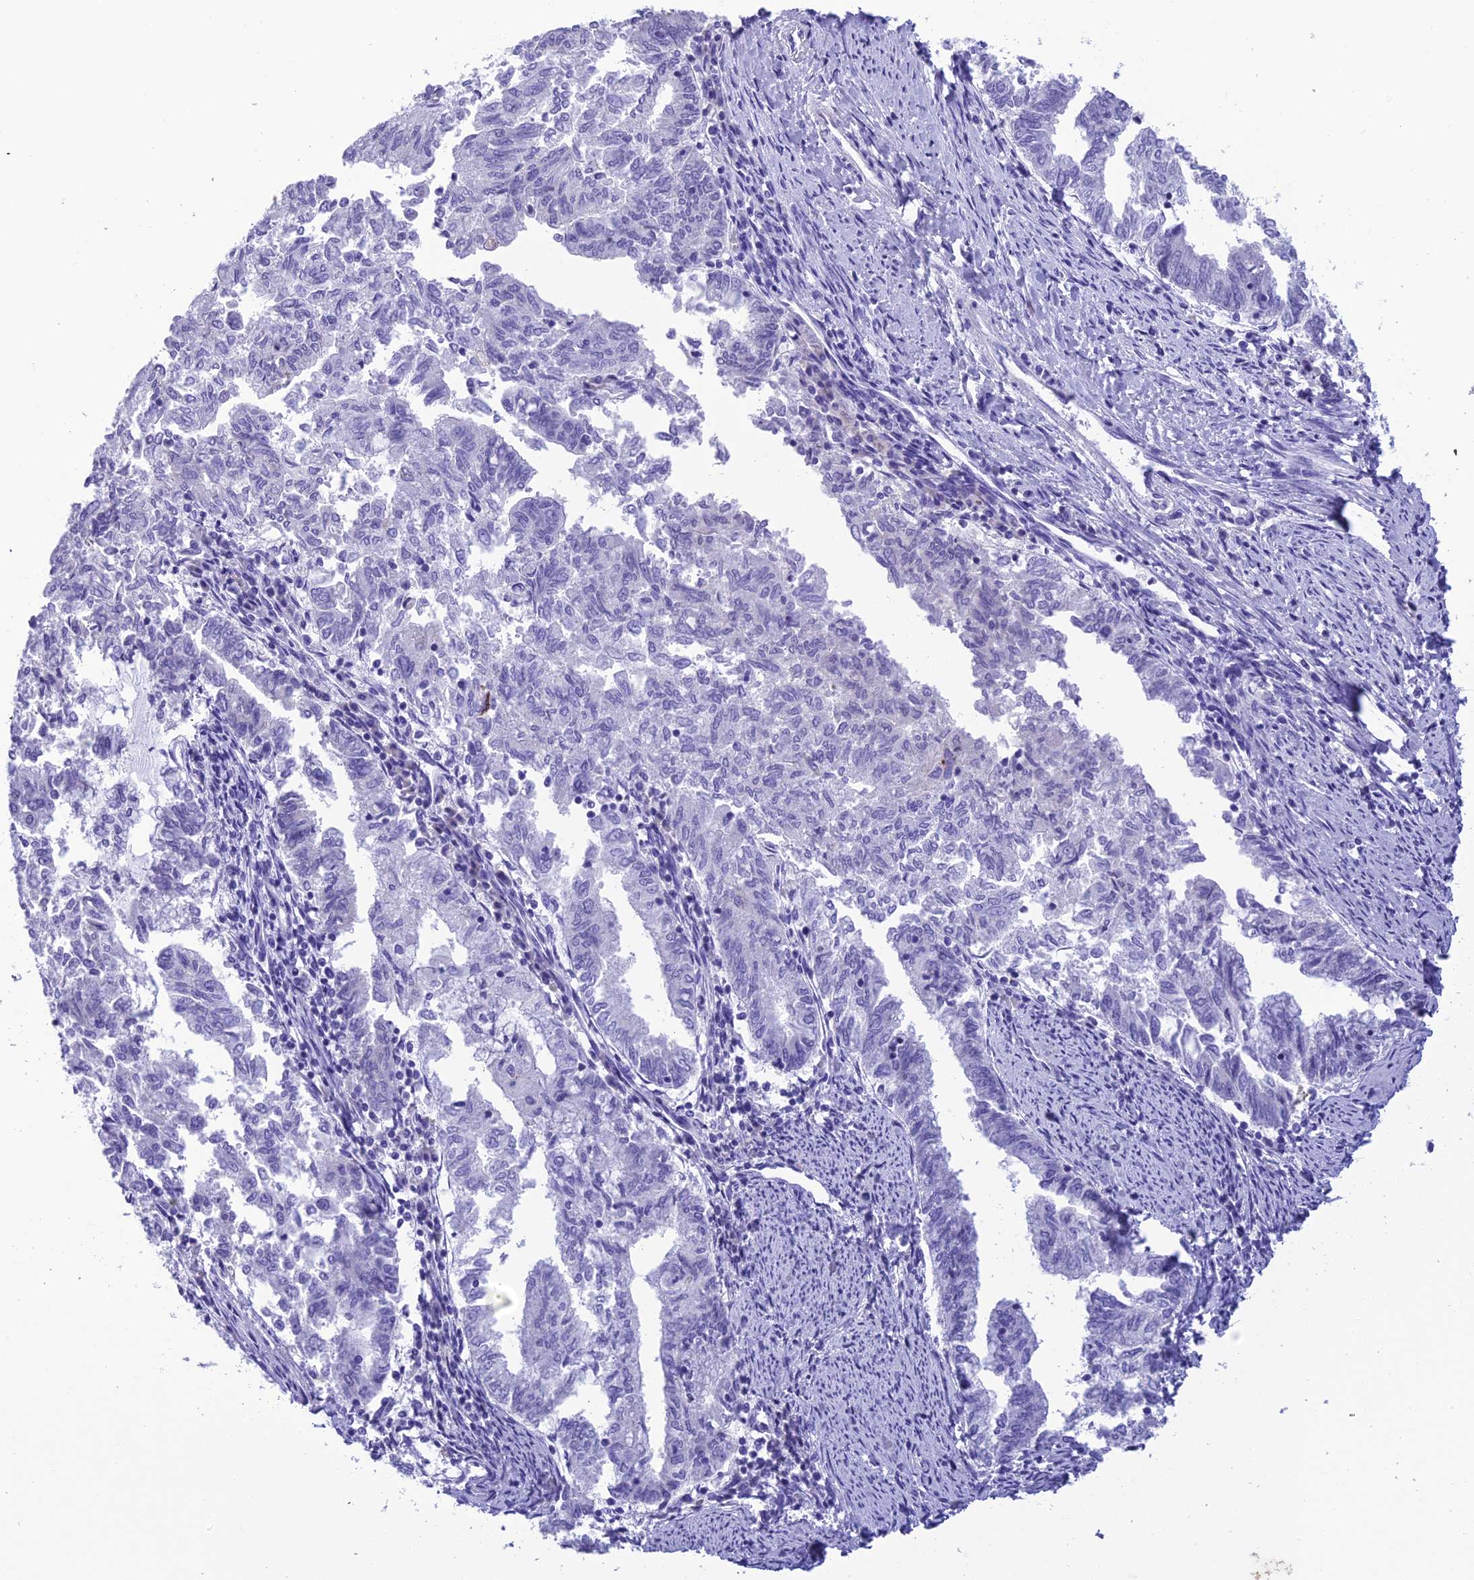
{"staining": {"intensity": "negative", "quantity": "none", "location": "none"}, "tissue": "endometrial cancer", "cell_type": "Tumor cells", "image_type": "cancer", "snomed": [{"axis": "morphology", "description": "Adenocarcinoma, NOS"}, {"axis": "topography", "description": "Endometrium"}], "caption": "Immunohistochemistry photomicrograph of endometrial cancer stained for a protein (brown), which demonstrates no expression in tumor cells. Brightfield microscopy of IHC stained with DAB (3,3'-diaminobenzidine) (brown) and hematoxylin (blue), captured at high magnification.", "gene": "TRAM1L1", "patient": {"sex": "female", "age": 79}}